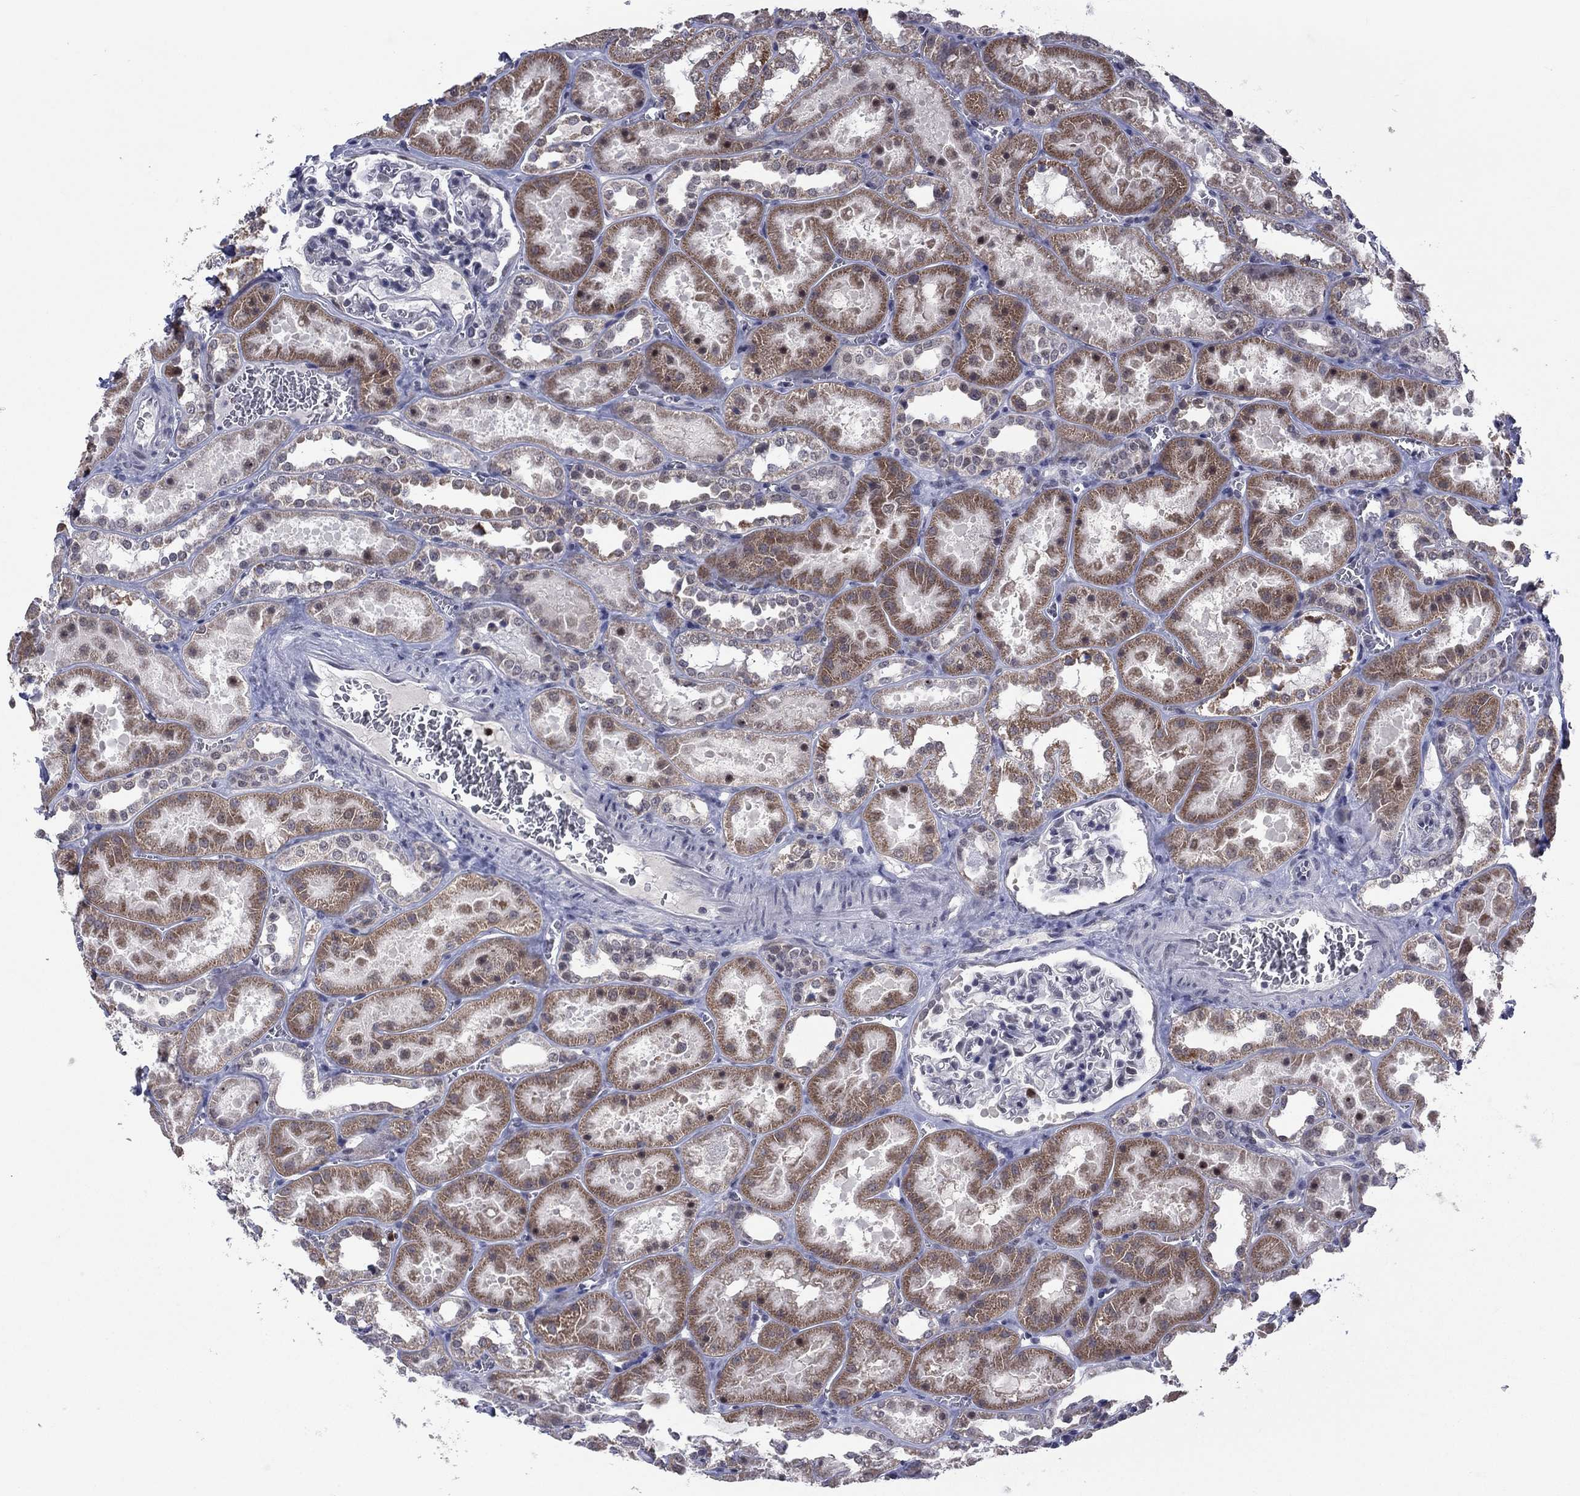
{"staining": {"intensity": "negative", "quantity": "none", "location": "none"}, "tissue": "kidney", "cell_type": "Cells in glomeruli", "image_type": "normal", "snomed": [{"axis": "morphology", "description": "Normal tissue, NOS"}, {"axis": "topography", "description": "Kidney"}], "caption": "This is a photomicrograph of immunohistochemistry (IHC) staining of unremarkable kidney, which shows no staining in cells in glomeruli.", "gene": "CDCA5", "patient": {"sex": "female", "age": 41}}